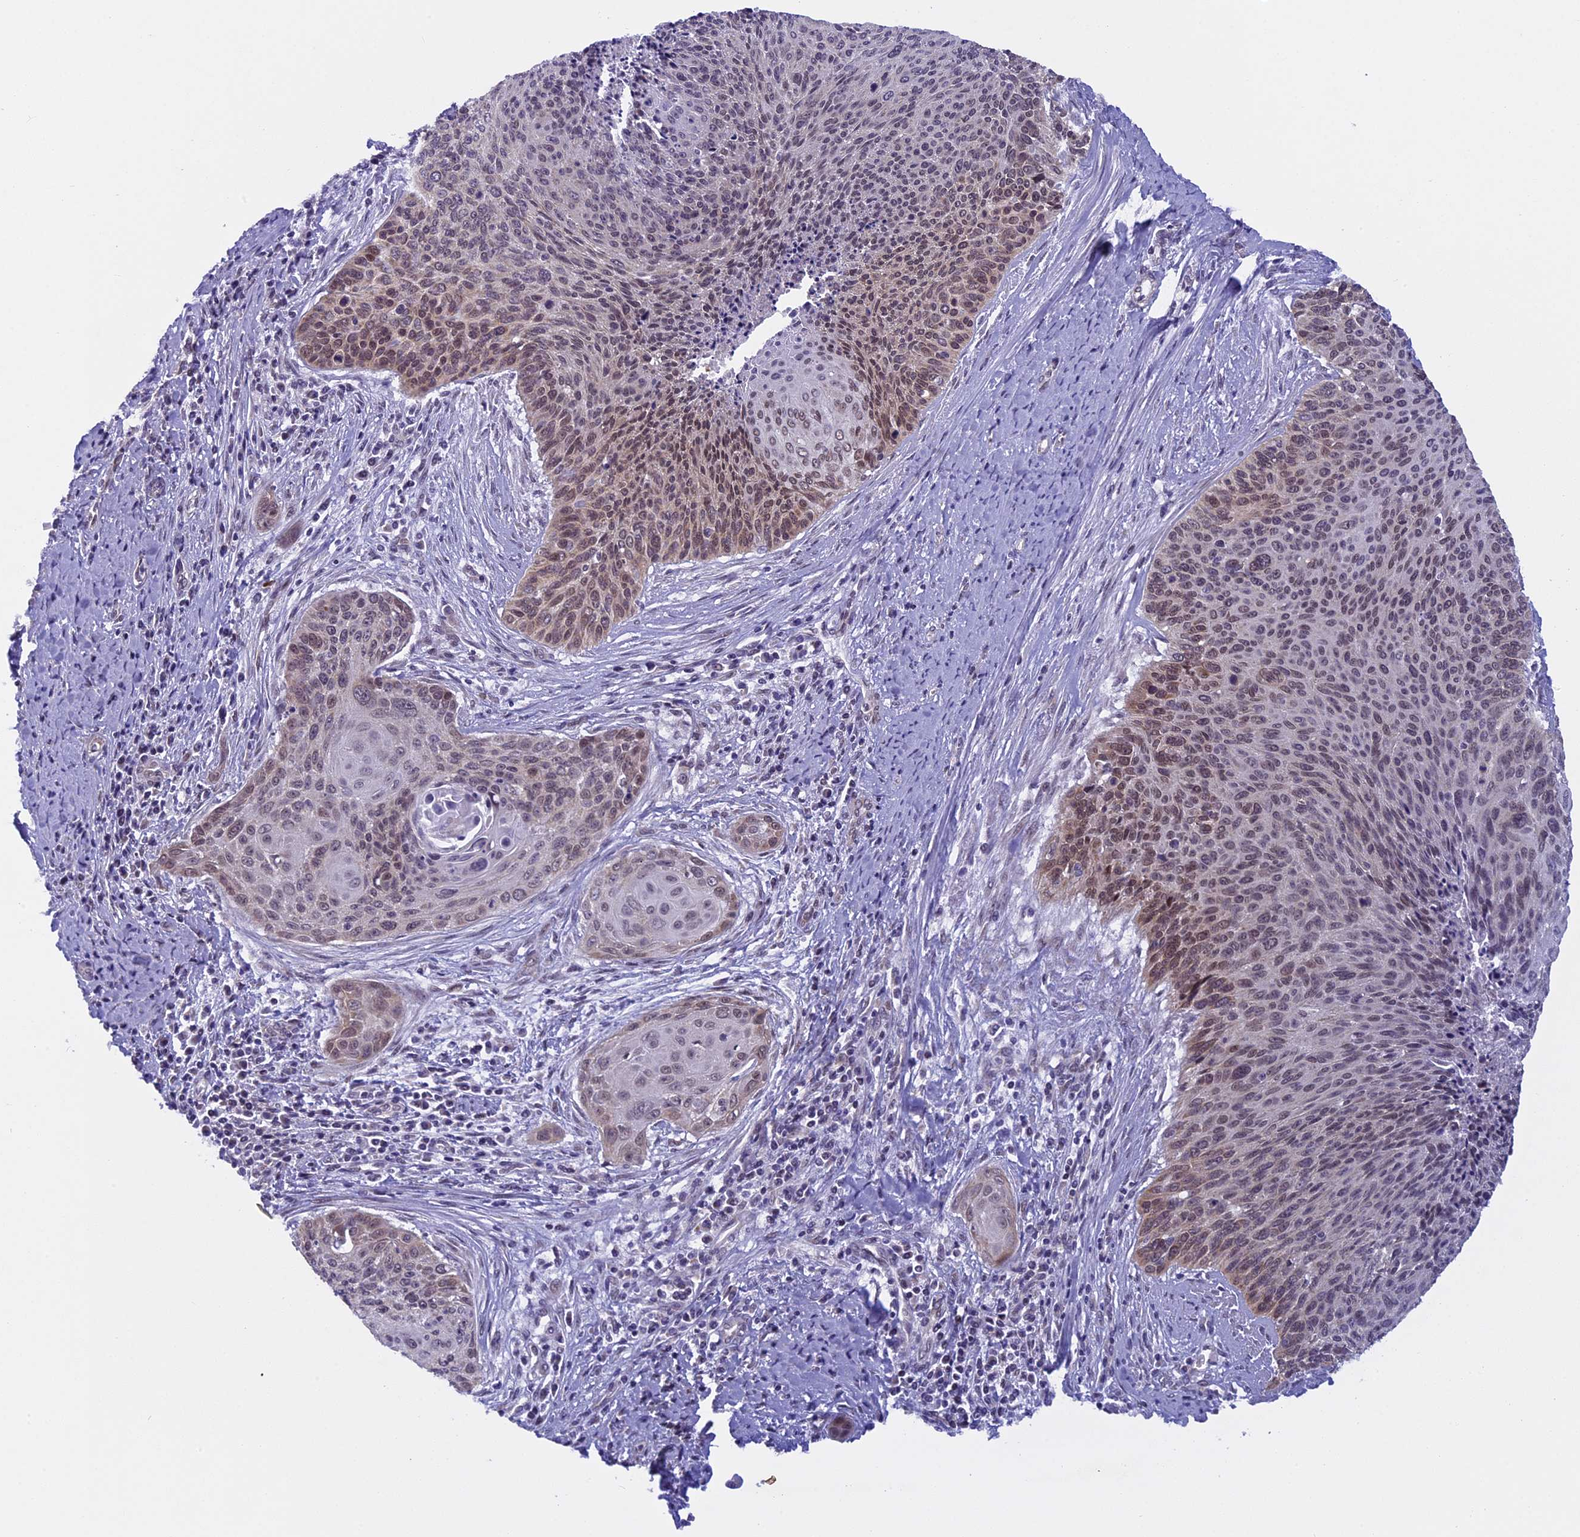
{"staining": {"intensity": "moderate", "quantity": ">75%", "location": "nuclear"}, "tissue": "cervical cancer", "cell_type": "Tumor cells", "image_type": "cancer", "snomed": [{"axis": "morphology", "description": "Squamous cell carcinoma, NOS"}, {"axis": "topography", "description": "Cervix"}], "caption": "Immunohistochemical staining of cervical cancer (squamous cell carcinoma) exhibits moderate nuclear protein positivity in approximately >75% of tumor cells.", "gene": "ZNF317", "patient": {"sex": "female", "age": 55}}